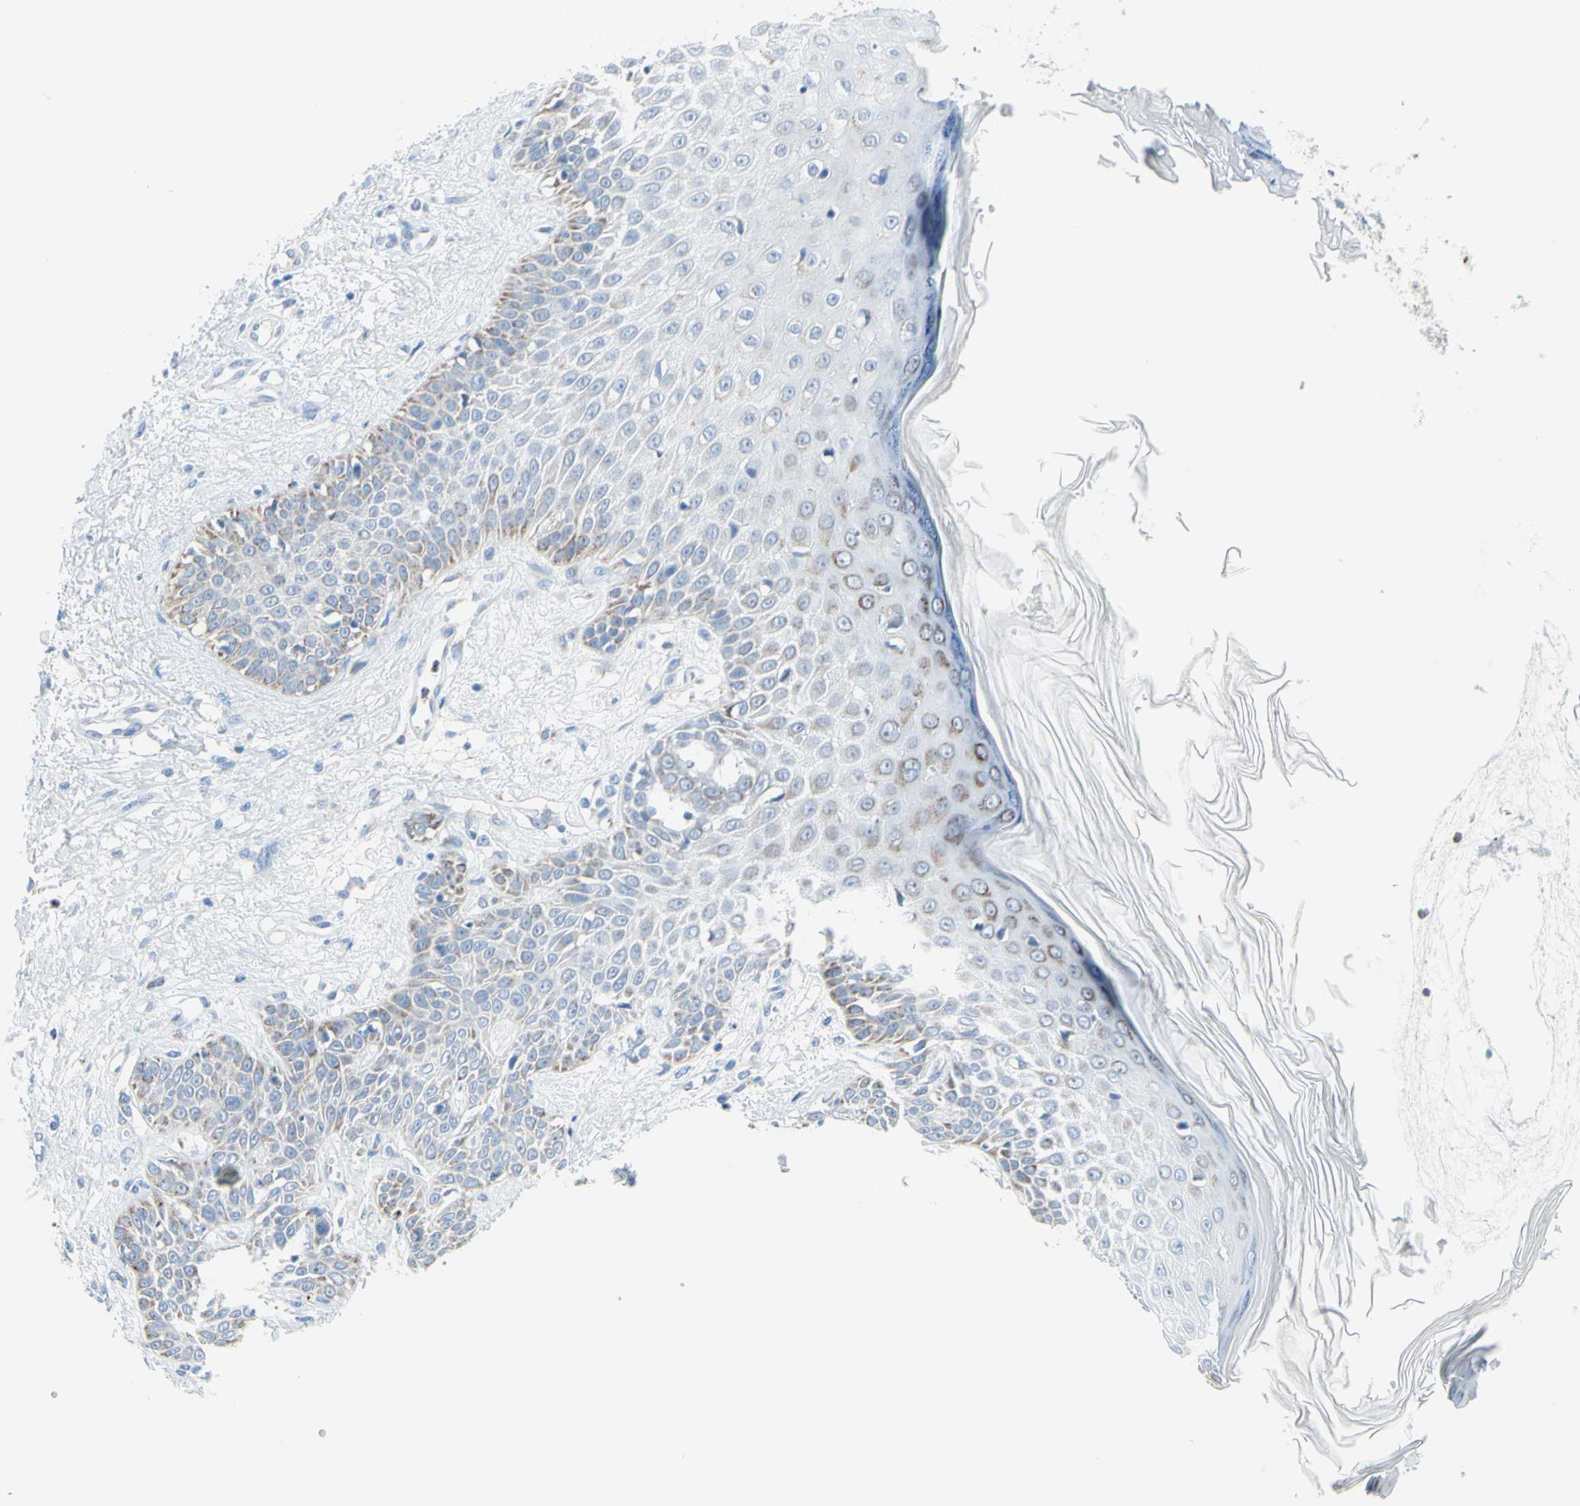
{"staining": {"intensity": "weak", "quantity": "<25%", "location": "cytoplasmic/membranous"}, "tissue": "skin cancer", "cell_type": "Tumor cells", "image_type": "cancer", "snomed": [{"axis": "morphology", "description": "Squamous cell carcinoma, NOS"}, {"axis": "topography", "description": "Skin"}], "caption": "This is an IHC image of skin cancer (squamous cell carcinoma). There is no positivity in tumor cells.", "gene": "CYSLTR1", "patient": {"sex": "female", "age": 78}}